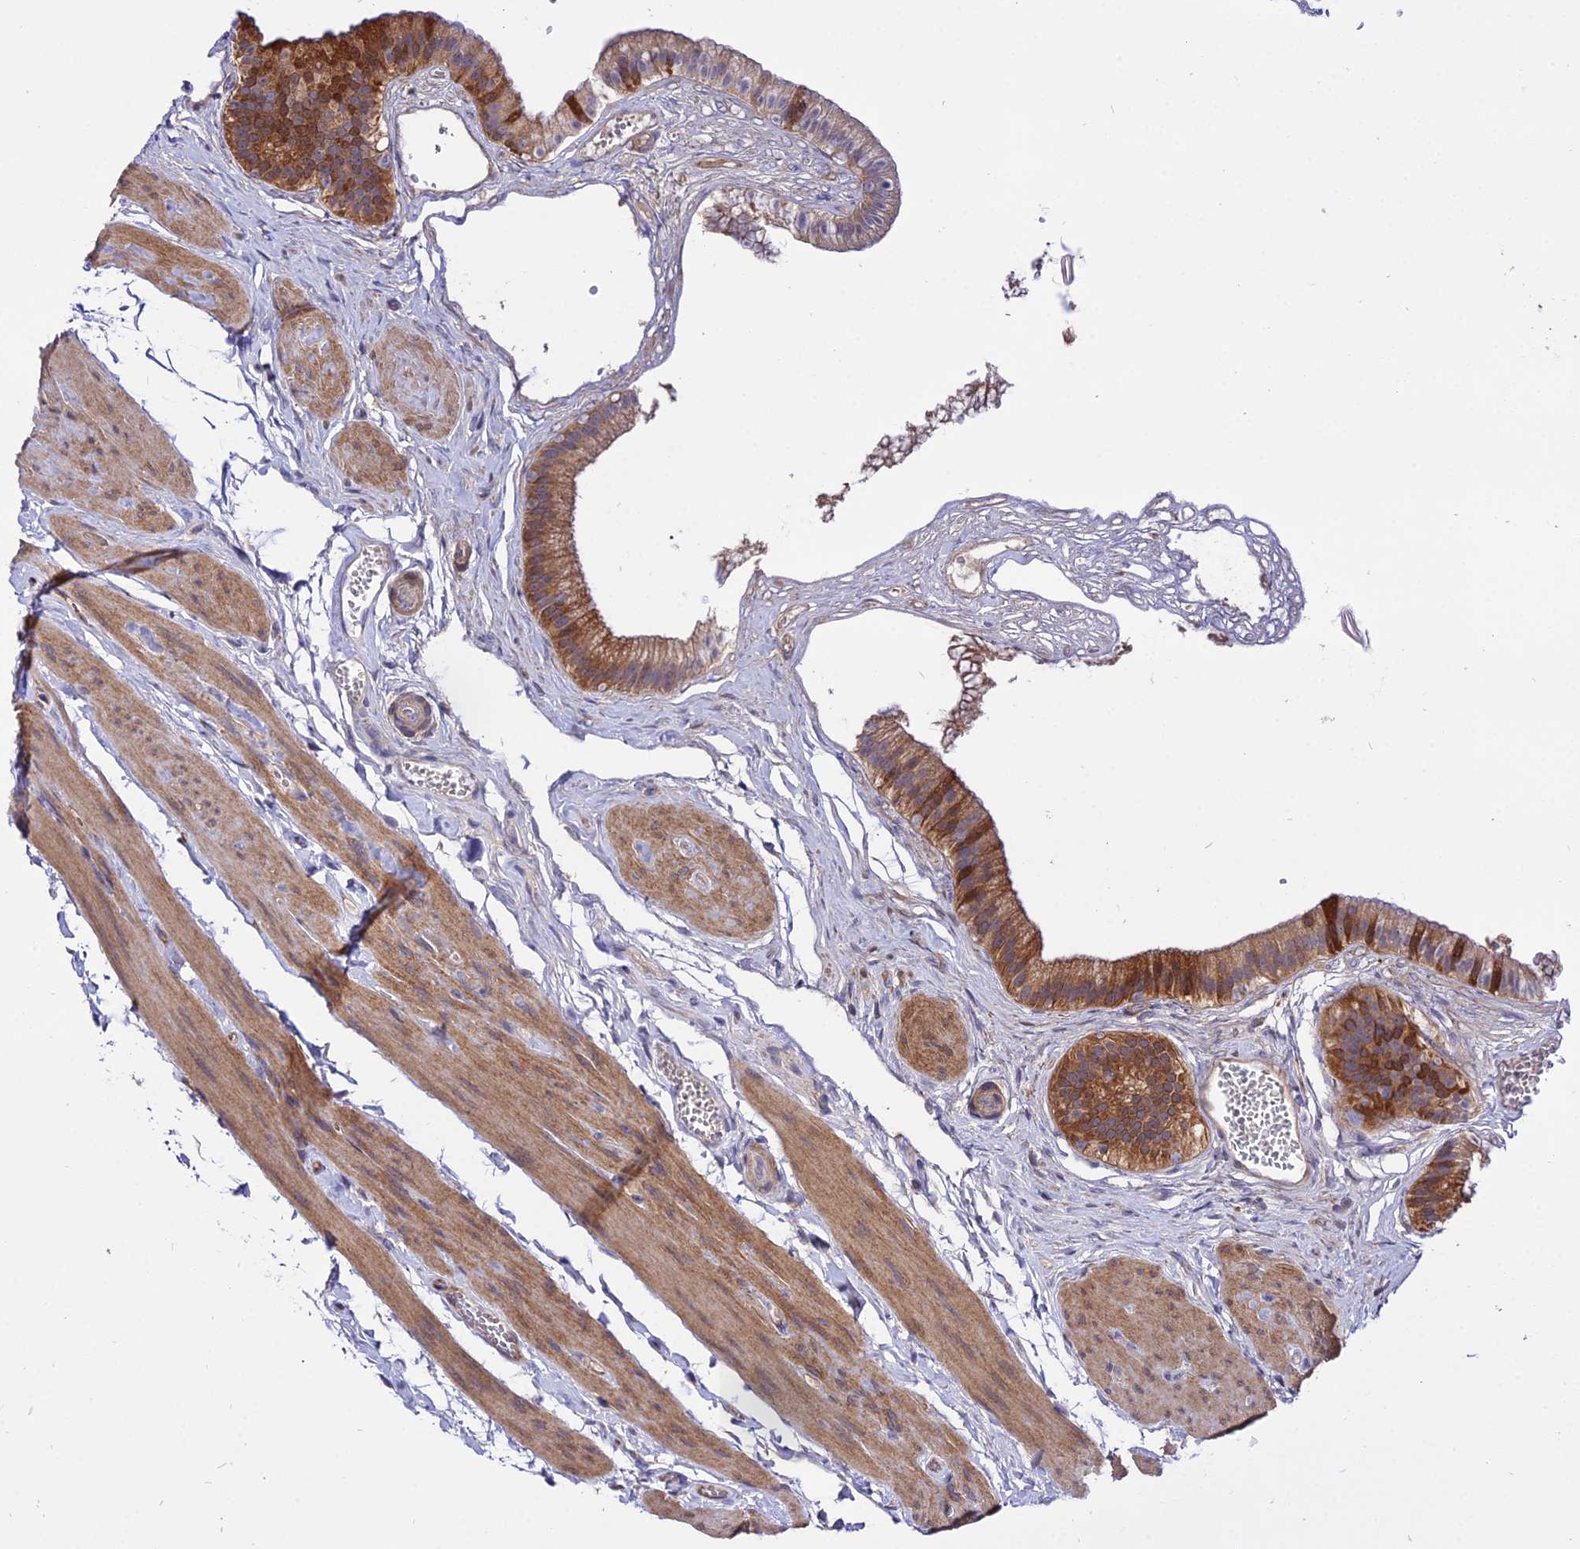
{"staining": {"intensity": "strong", "quantity": ">75%", "location": "cytoplasmic/membranous"}, "tissue": "gallbladder", "cell_type": "Glandular cells", "image_type": "normal", "snomed": [{"axis": "morphology", "description": "Normal tissue, NOS"}, {"axis": "topography", "description": "Gallbladder"}], "caption": "Glandular cells demonstrate high levels of strong cytoplasmic/membranous positivity in about >75% of cells in unremarkable human gallbladder.", "gene": "CDC37L1", "patient": {"sex": "female", "age": 54}}